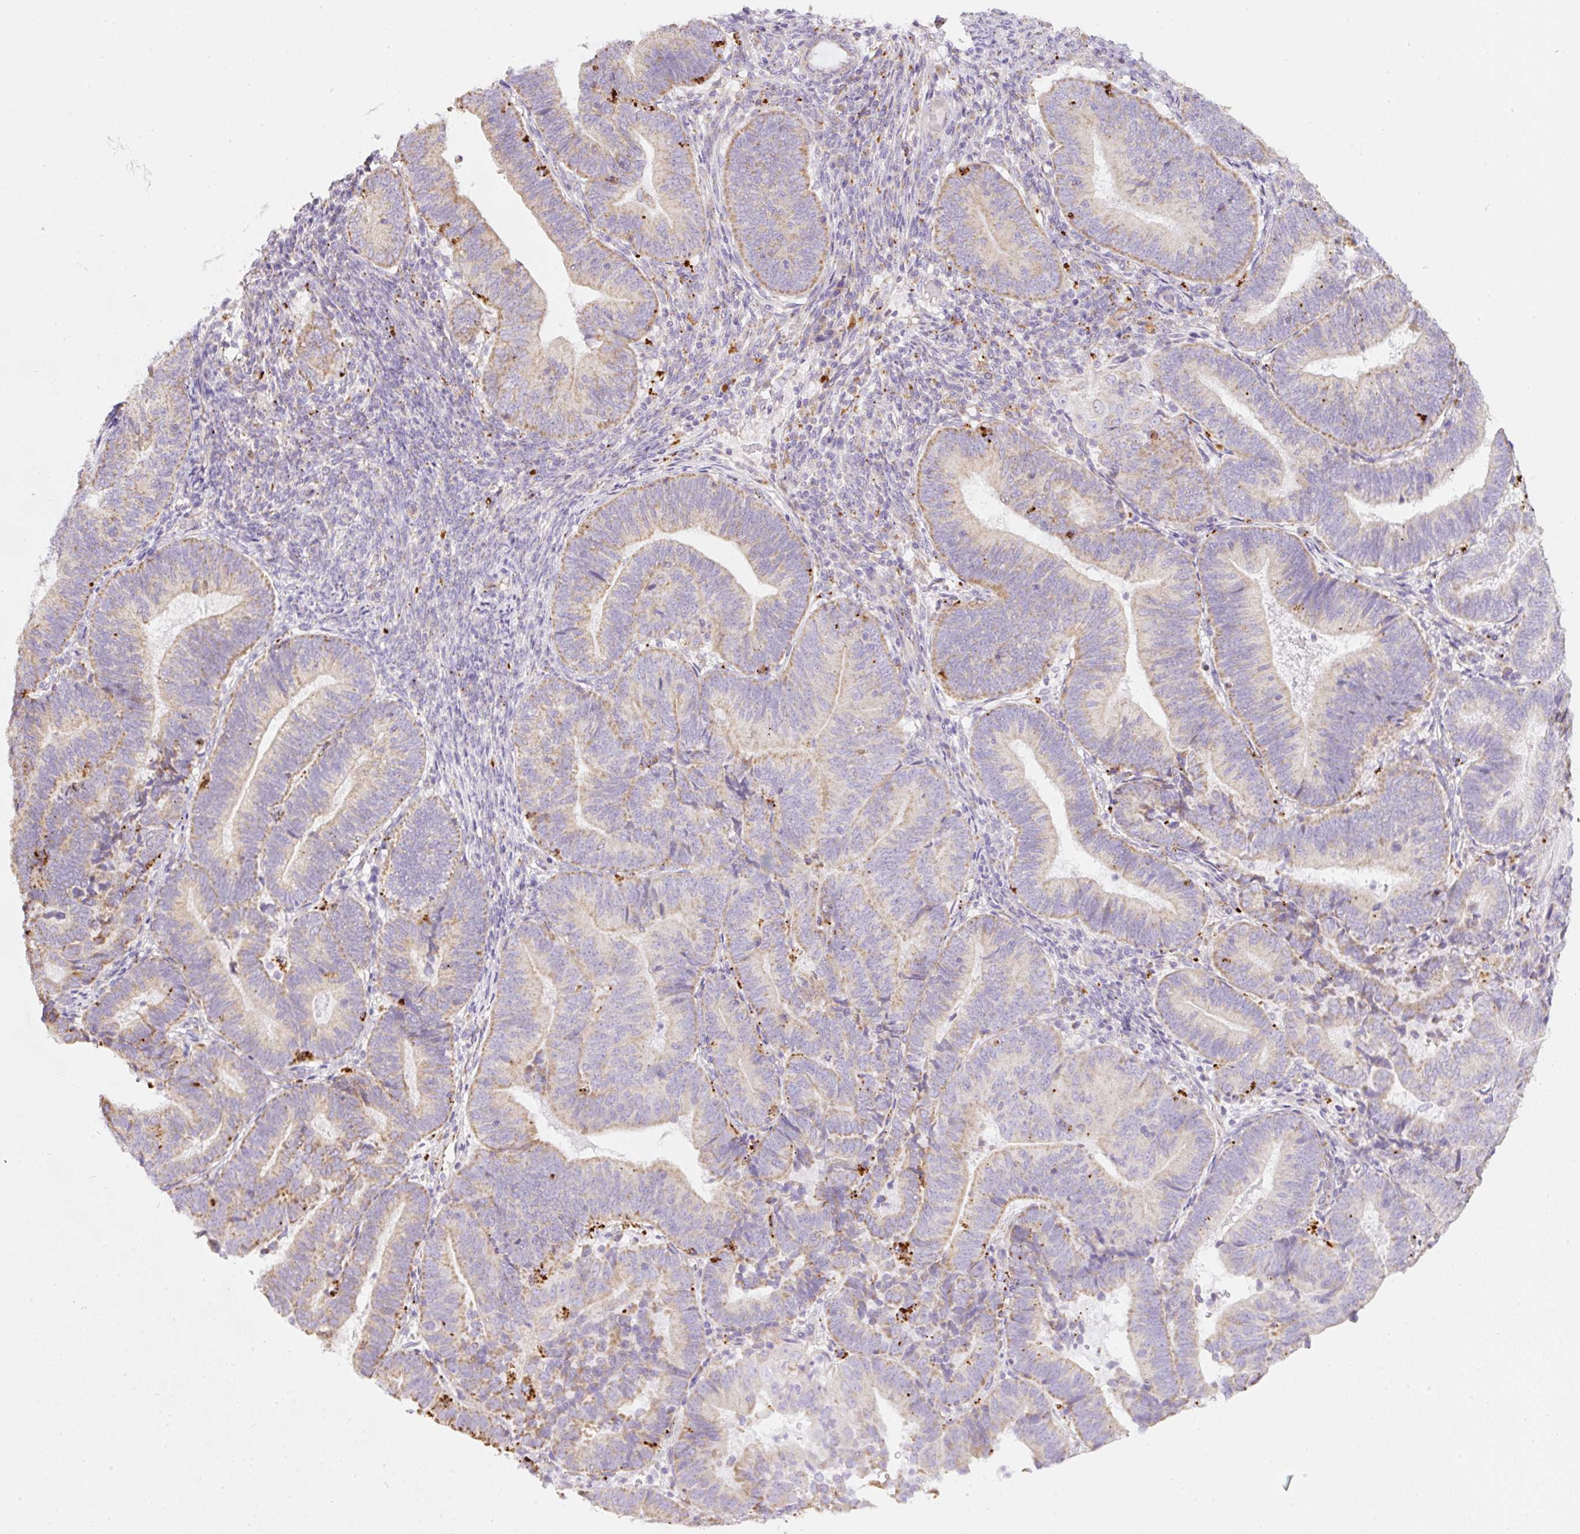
{"staining": {"intensity": "weak", "quantity": ">75%", "location": "cytoplasmic/membranous"}, "tissue": "endometrial cancer", "cell_type": "Tumor cells", "image_type": "cancer", "snomed": [{"axis": "morphology", "description": "Adenocarcinoma, NOS"}, {"axis": "topography", "description": "Endometrium"}], "caption": "Weak cytoplasmic/membranous protein expression is identified in approximately >75% of tumor cells in endometrial cancer (adenocarcinoma).", "gene": "CLEC3A", "patient": {"sex": "female", "age": 70}}